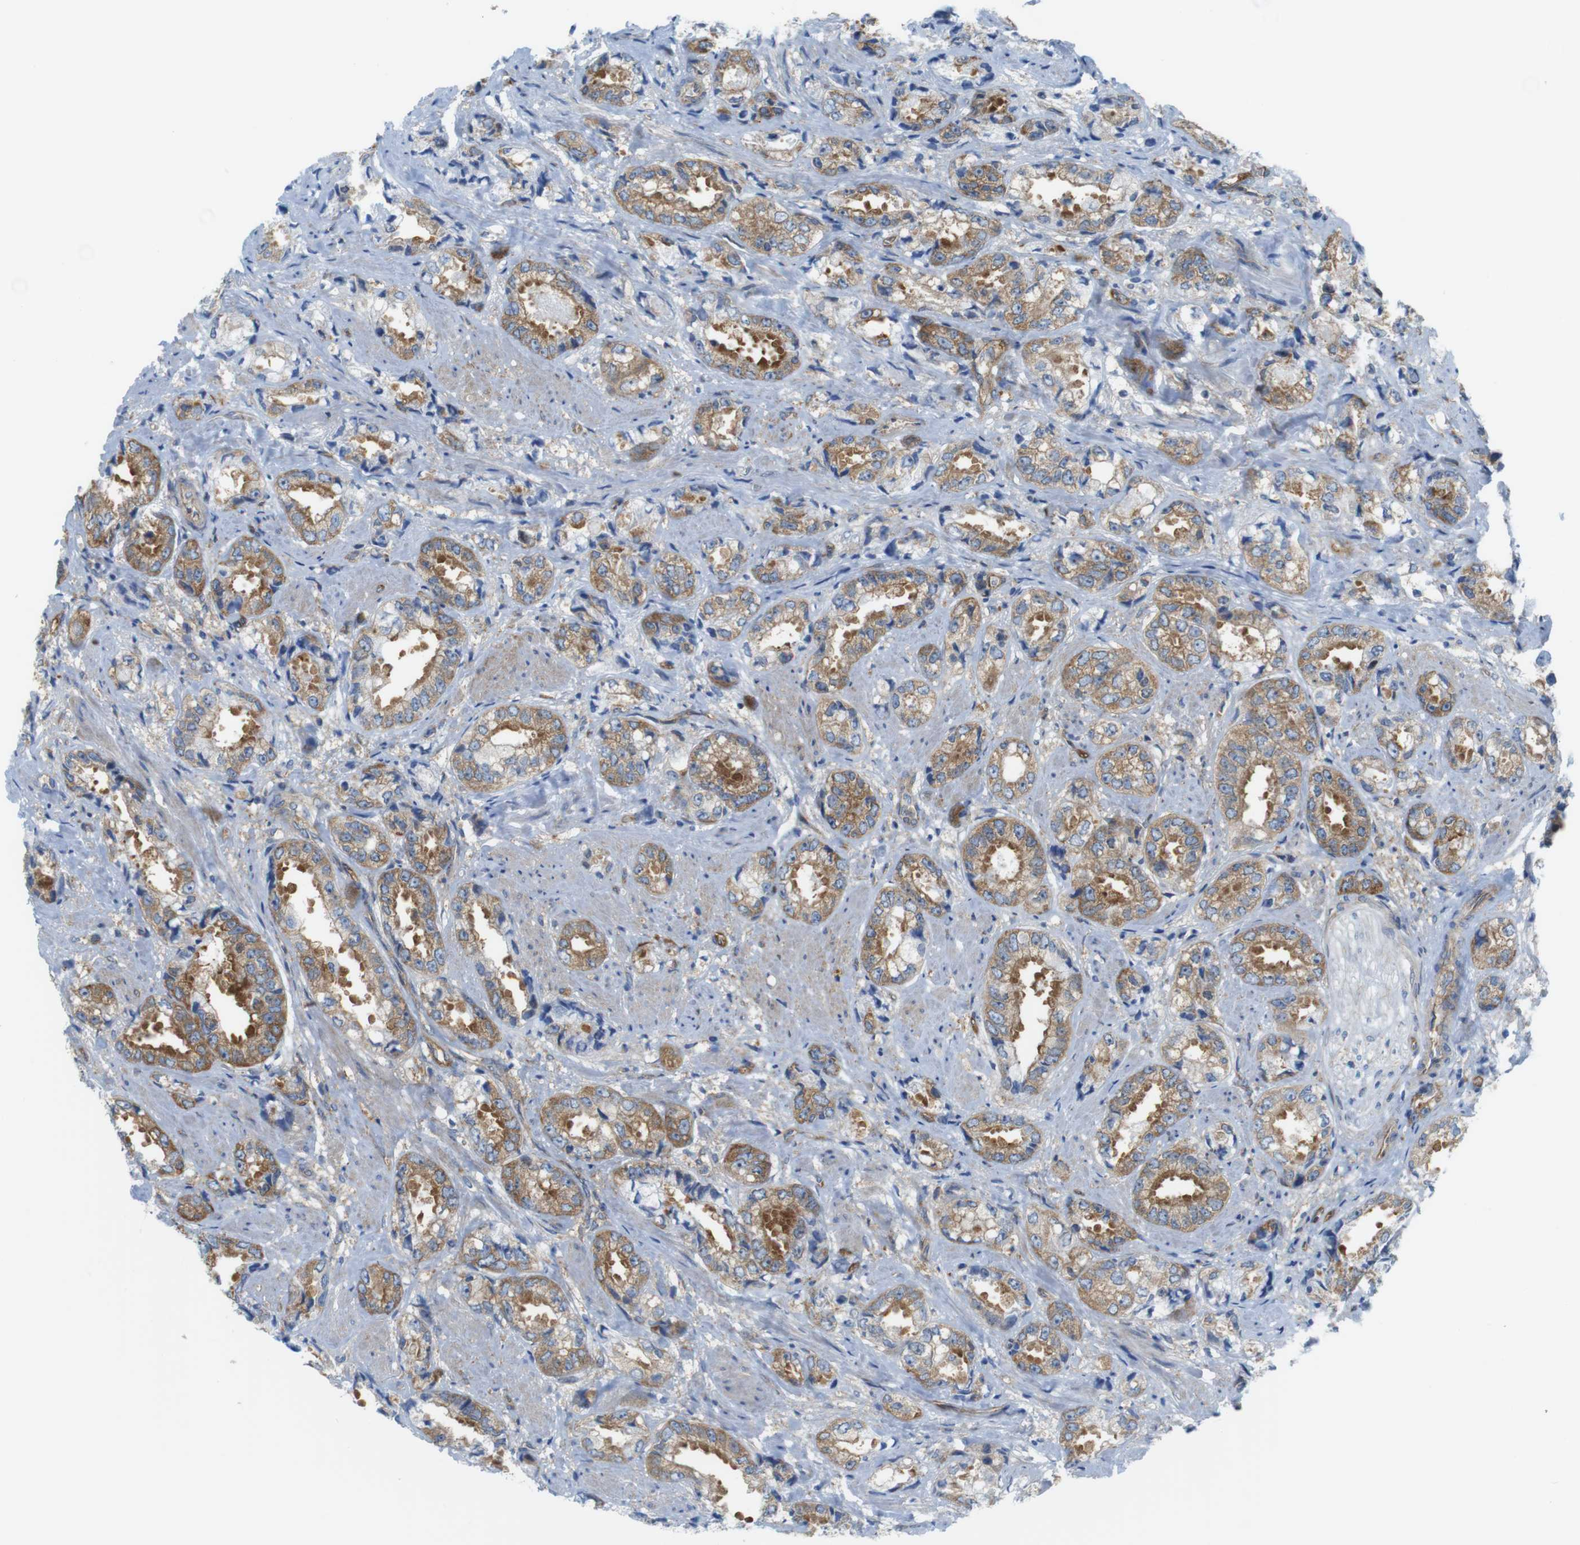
{"staining": {"intensity": "moderate", "quantity": ">75%", "location": "cytoplasmic/membranous"}, "tissue": "prostate cancer", "cell_type": "Tumor cells", "image_type": "cancer", "snomed": [{"axis": "morphology", "description": "Adenocarcinoma, High grade"}, {"axis": "topography", "description": "Prostate"}], "caption": "Protein expression analysis of prostate high-grade adenocarcinoma reveals moderate cytoplasmic/membranous positivity in approximately >75% of tumor cells.", "gene": "DIAPH2", "patient": {"sex": "male", "age": 61}}